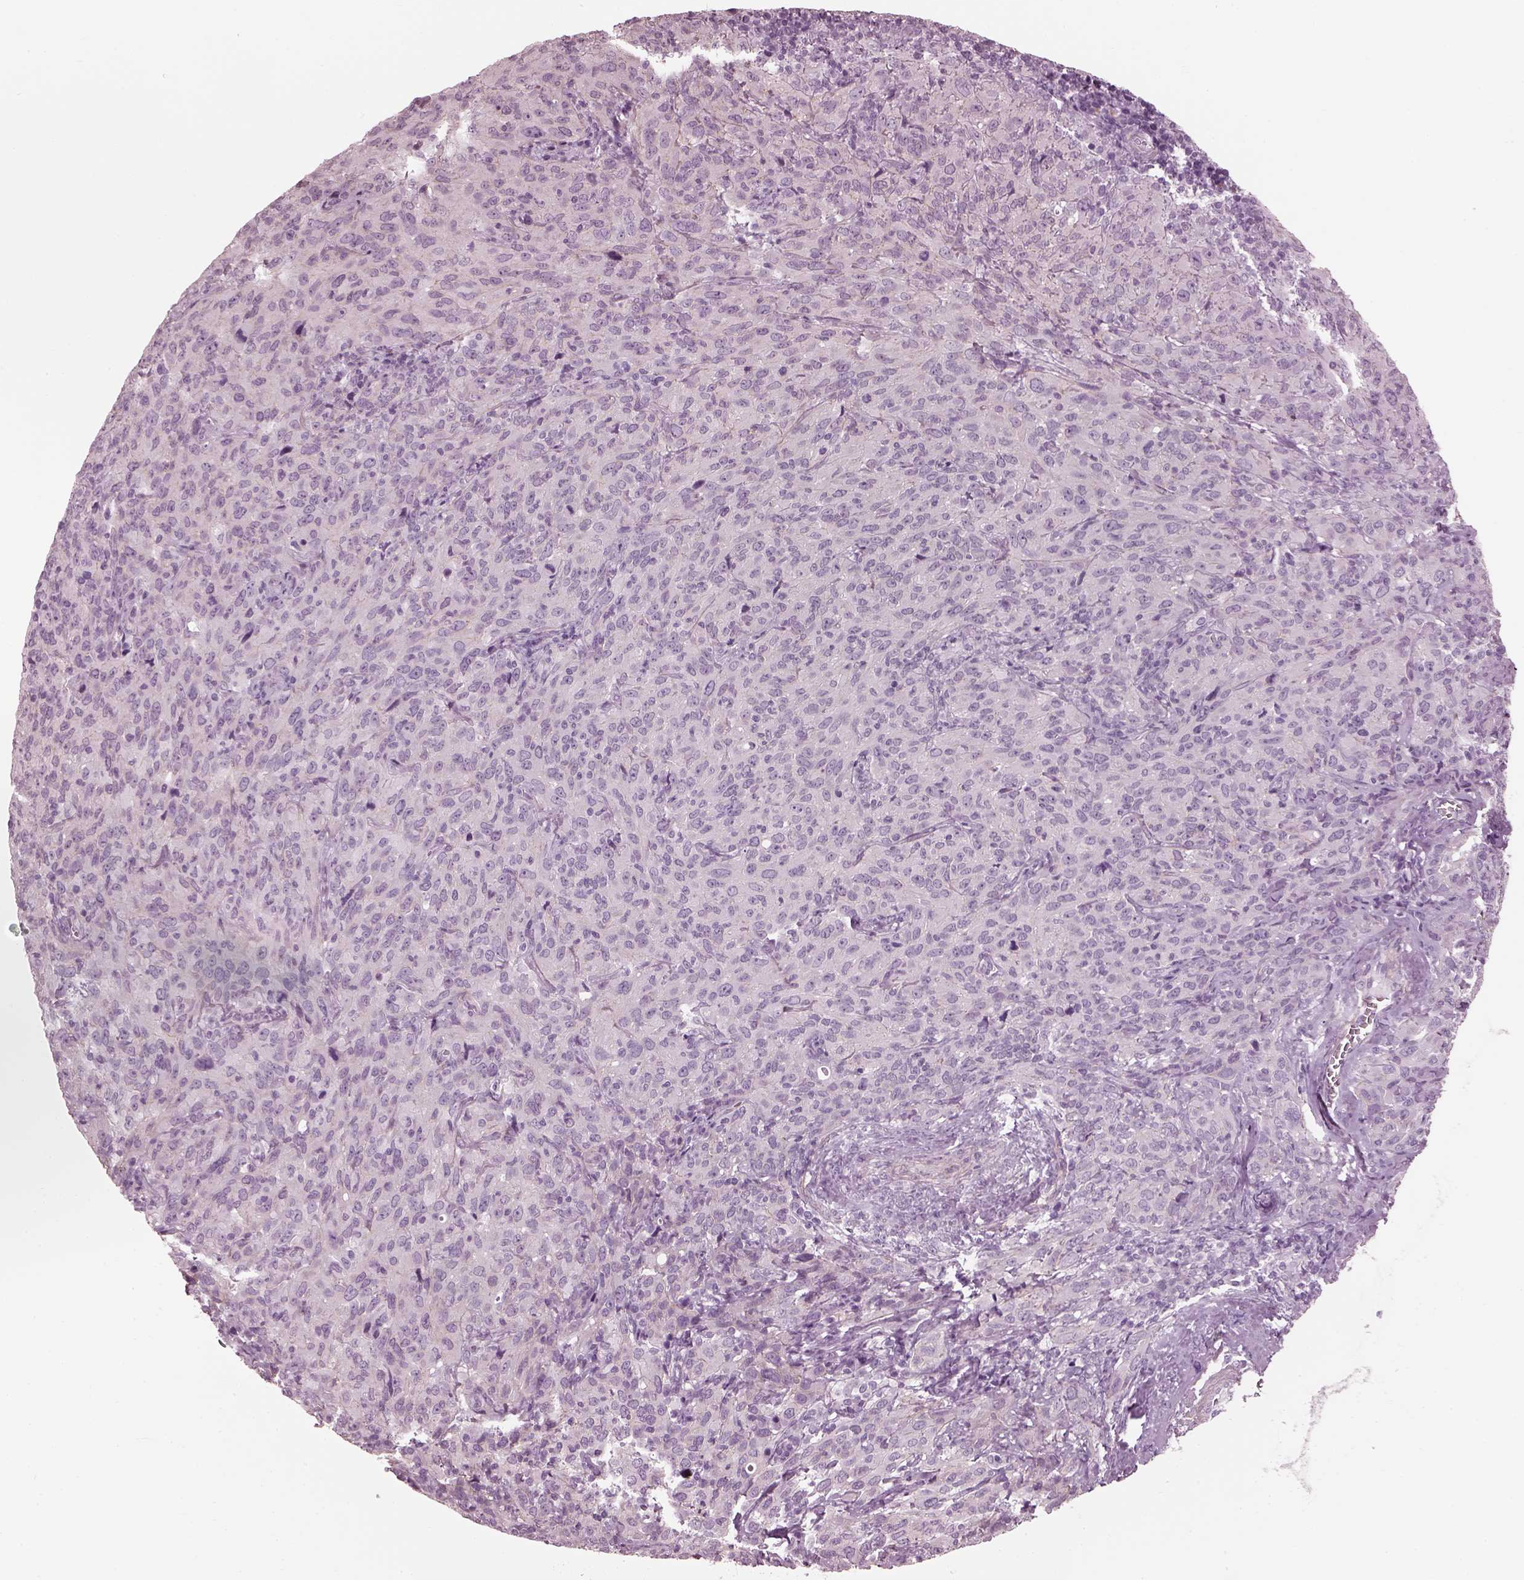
{"staining": {"intensity": "negative", "quantity": "none", "location": "none"}, "tissue": "cervical cancer", "cell_type": "Tumor cells", "image_type": "cancer", "snomed": [{"axis": "morphology", "description": "Squamous cell carcinoma, NOS"}, {"axis": "topography", "description": "Cervix"}], "caption": "This is an IHC micrograph of cervical squamous cell carcinoma. There is no positivity in tumor cells.", "gene": "BFSP1", "patient": {"sex": "female", "age": 51}}